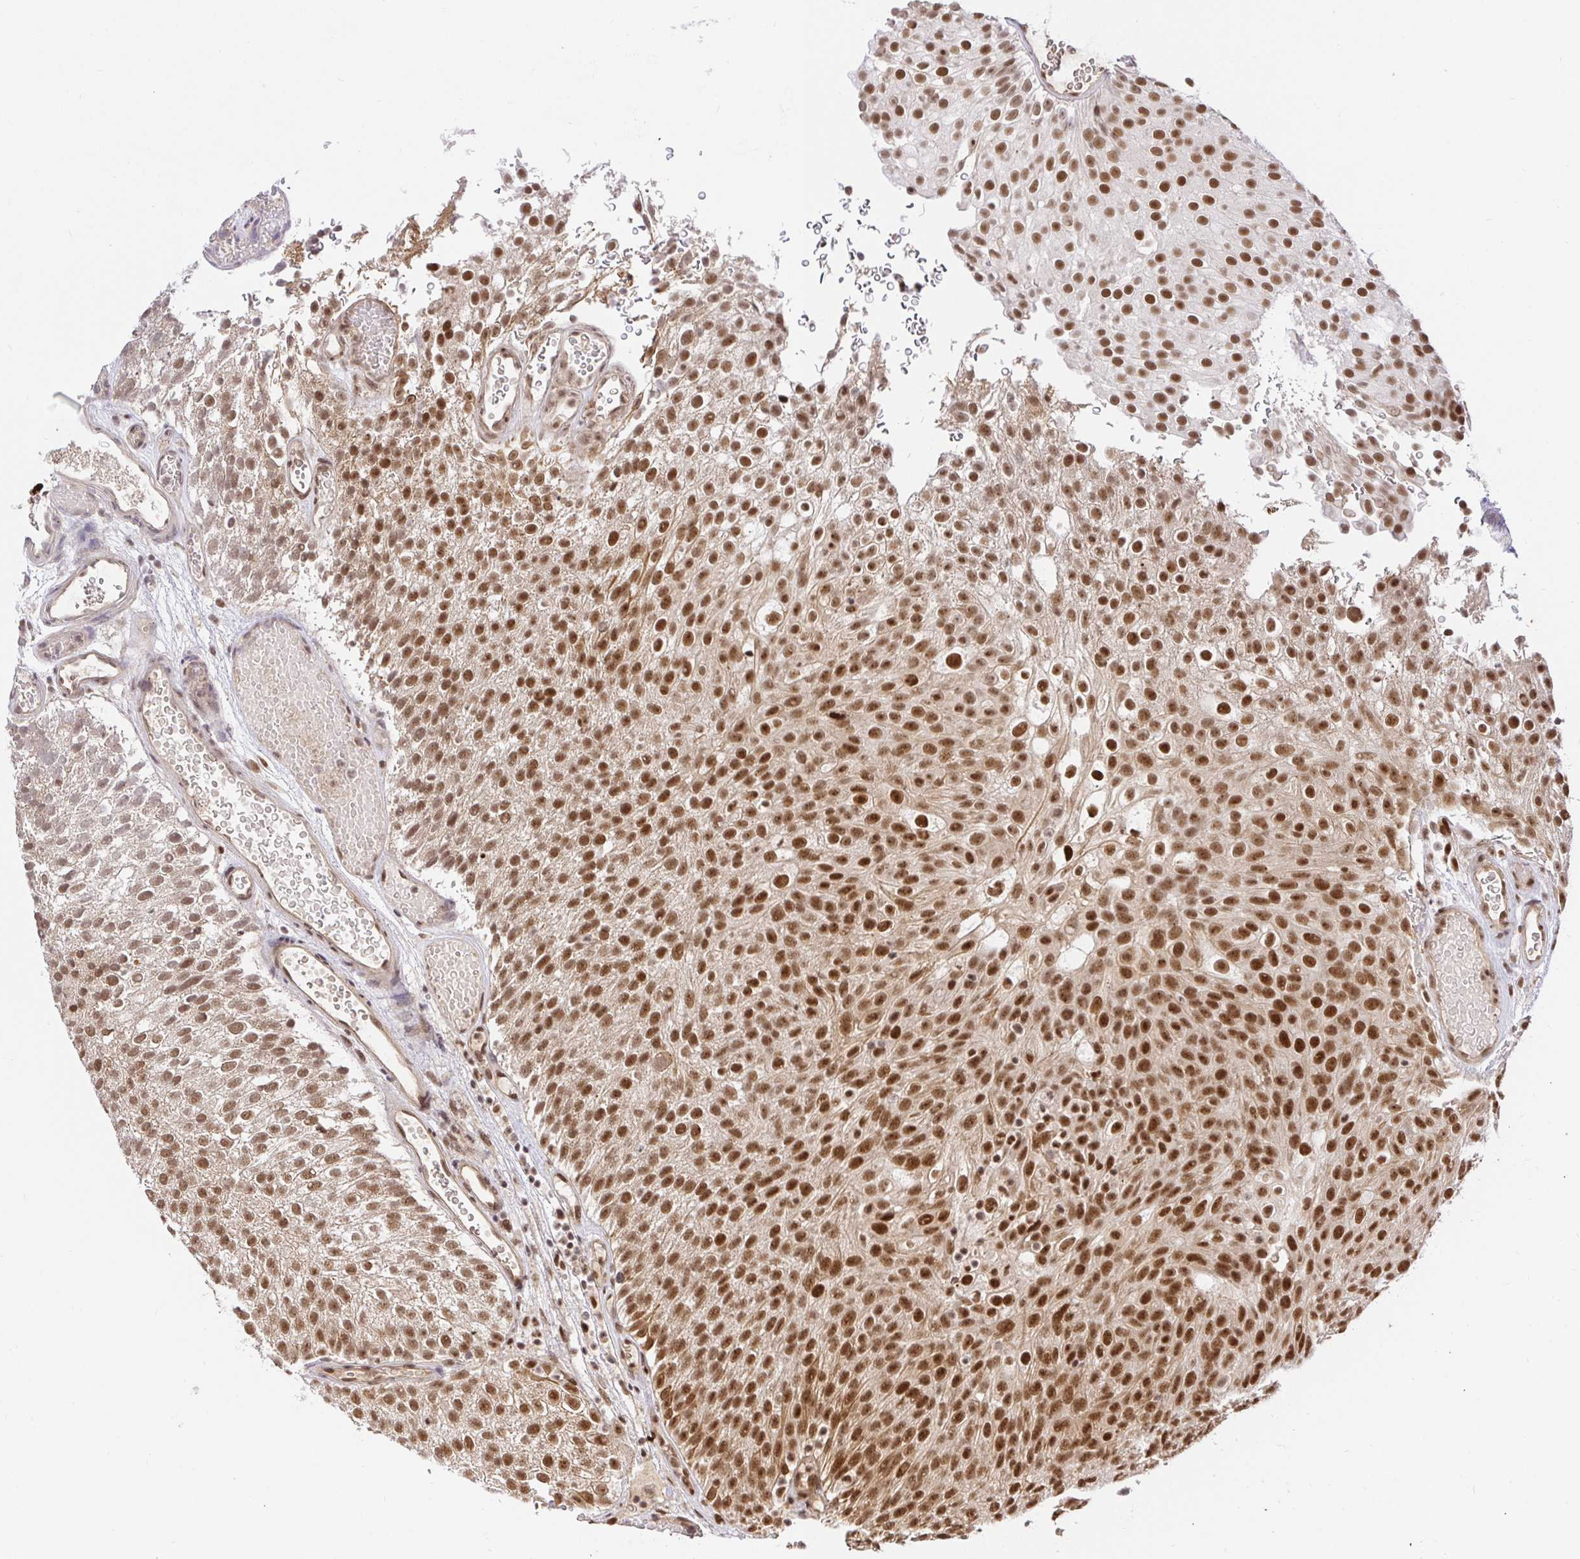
{"staining": {"intensity": "strong", "quantity": ">75%", "location": "nuclear"}, "tissue": "urothelial cancer", "cell_type": "Tumor cells", "image_type": "cancer", "snomed": [{"axis": "morphology", "description": "Urothelial carcinoma, Low grade"}, {"axis": "topography", "description": "Urinary bladder"}], "caption": "Immunohistochemistry of urothelial carcinoma (low-grade) reveals high levels of strong nuclear staining in approximately >75% of tumor cells.", "gene": "USF1", "patient": {"sex": "male", "age": 78}}